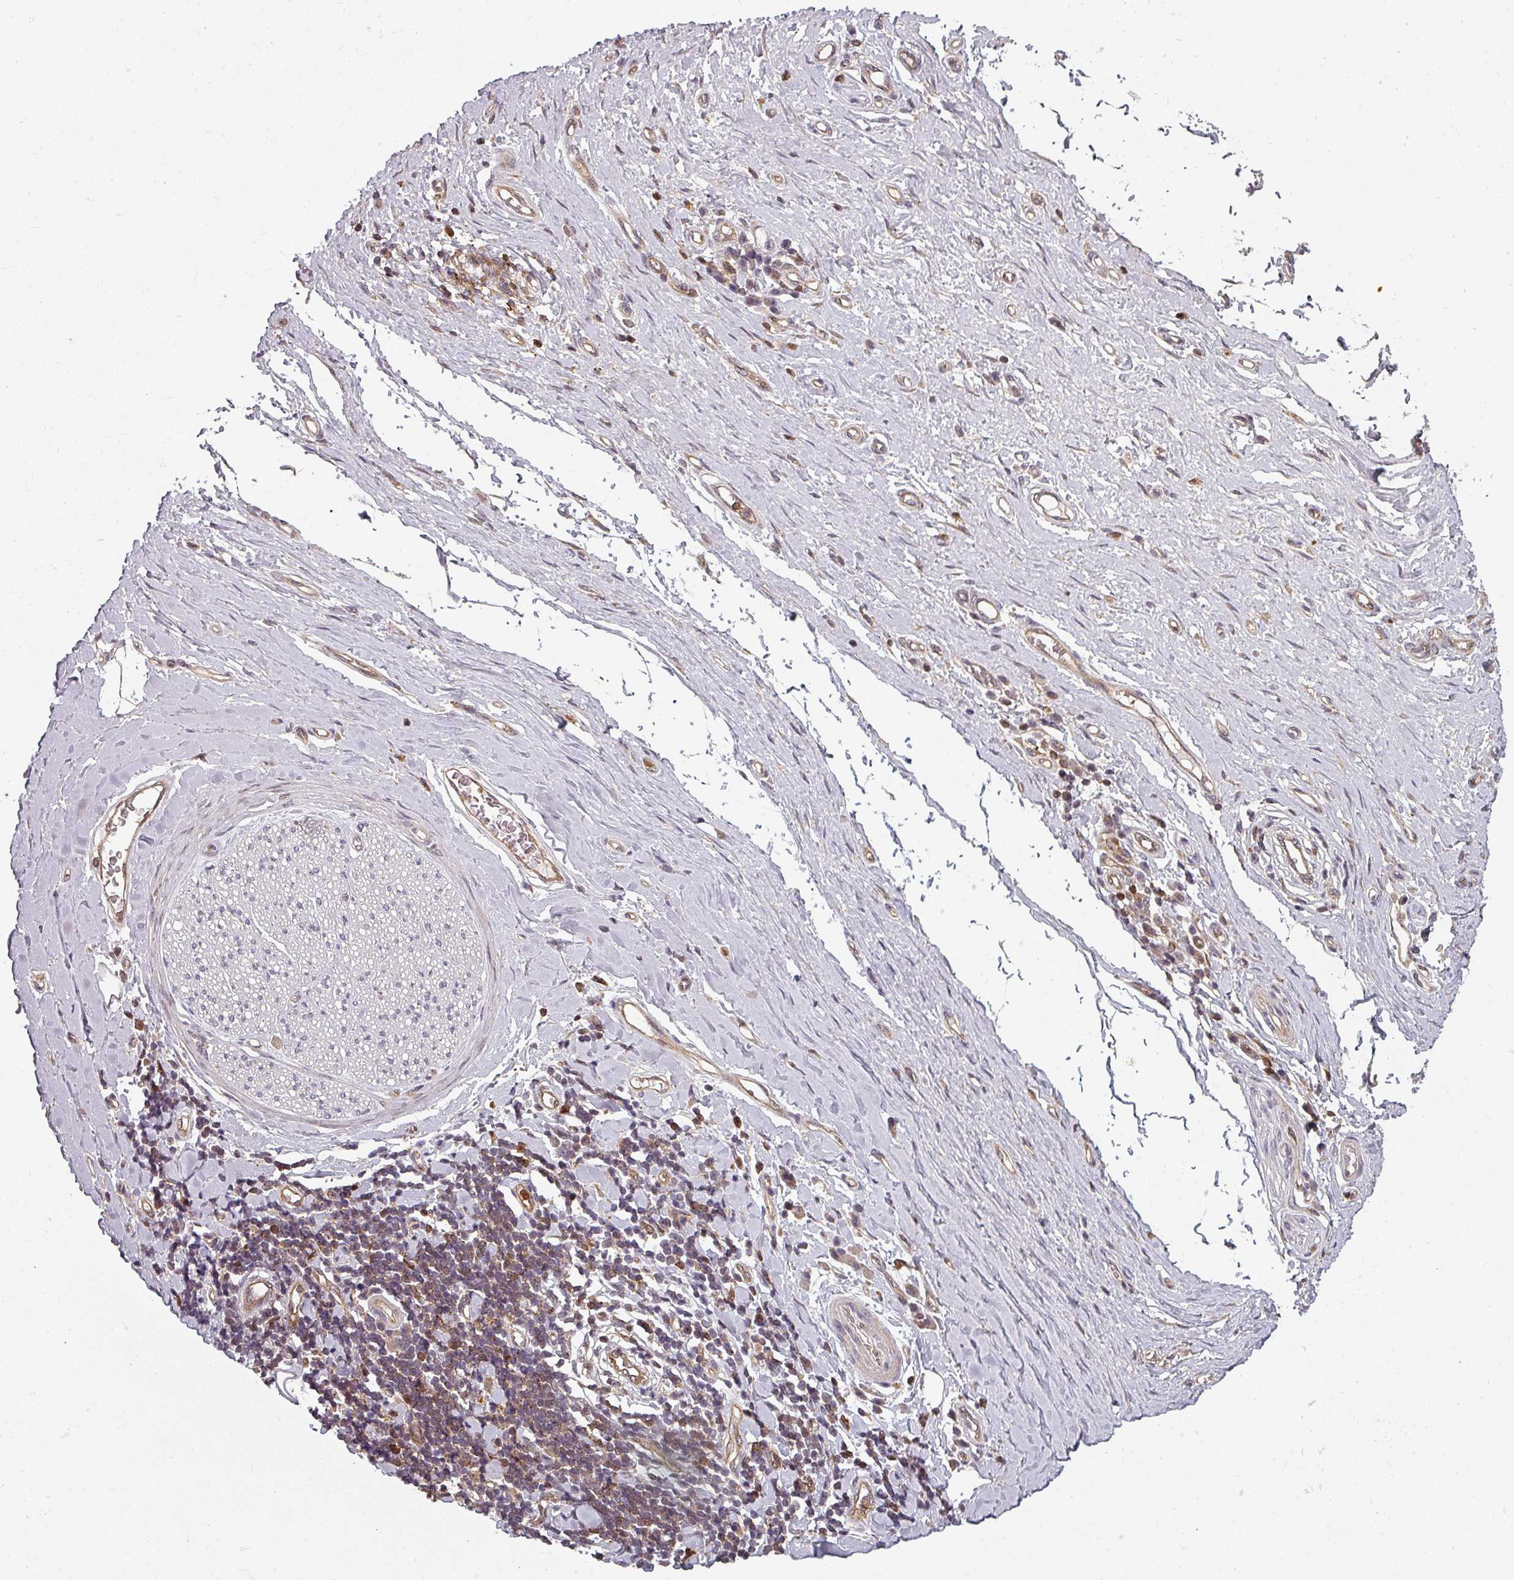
{"staining": {"intensity": "weak", "quantity": ">75%", "location": "cytoplasmic/membranous"}, "tissue": "adipose tissue", "cell_type": "Adipocytes", "image_type": "normal", "snomed": [{"axis": "morphology", "description": "Normal tissue, NOS"}, {"axis": "morphology", "description": "Adenocarcinoma, NOS"}, {"axis": "topography", "description": "Esophagus"}, {"axis": "topography", "description": "Stomach, upper"}, {"axis": "topography", "description": "Peripheral nerve tissue"}], "caption": "Adipose tissue stained with a brown dye displays weak cytoplasmic/membranous positive expression in about >75% of adipocytes.", "gene": "CLIC1", "patient": {"sex": "male", "age": 62}}